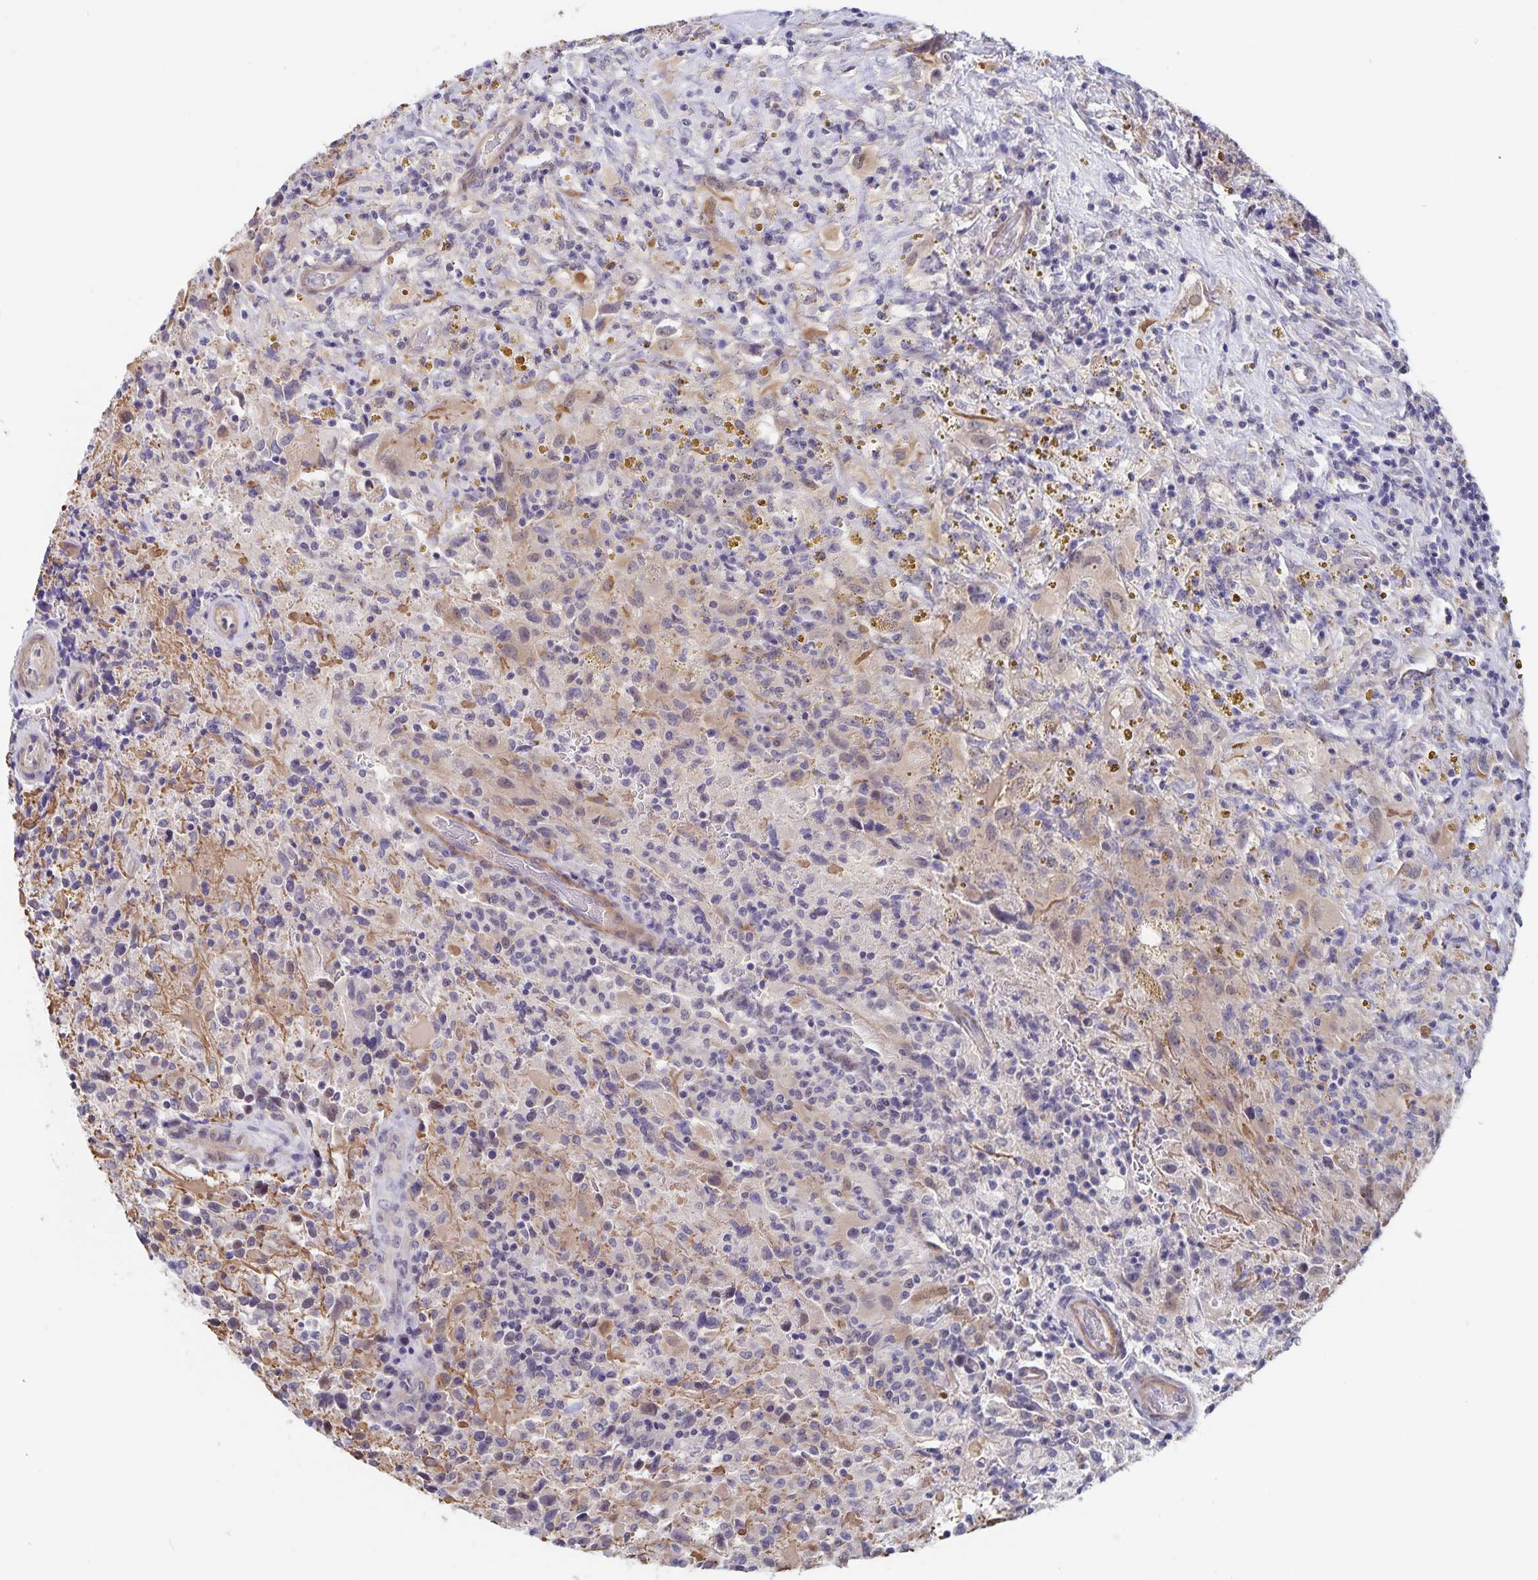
{"staining": {"intensity": "weak", "quantity": "<25%", "location": "nuclear"}, "tissue": "glioma", "cell_type": "Tumor cells", "image_type": "cancer", "snomed": [{"axis": "morphology", "description": "Glioma, malignant, High grade"}, {"axis": "topography", "description": "Brain"}], "caption": "This is a micrograph of immunohistochemistry staining of malignant glioma (high-grade), which shows no staining in tumor cells.", "gene": "BAG6", "patient": {"sex": "male", "age": 68}}